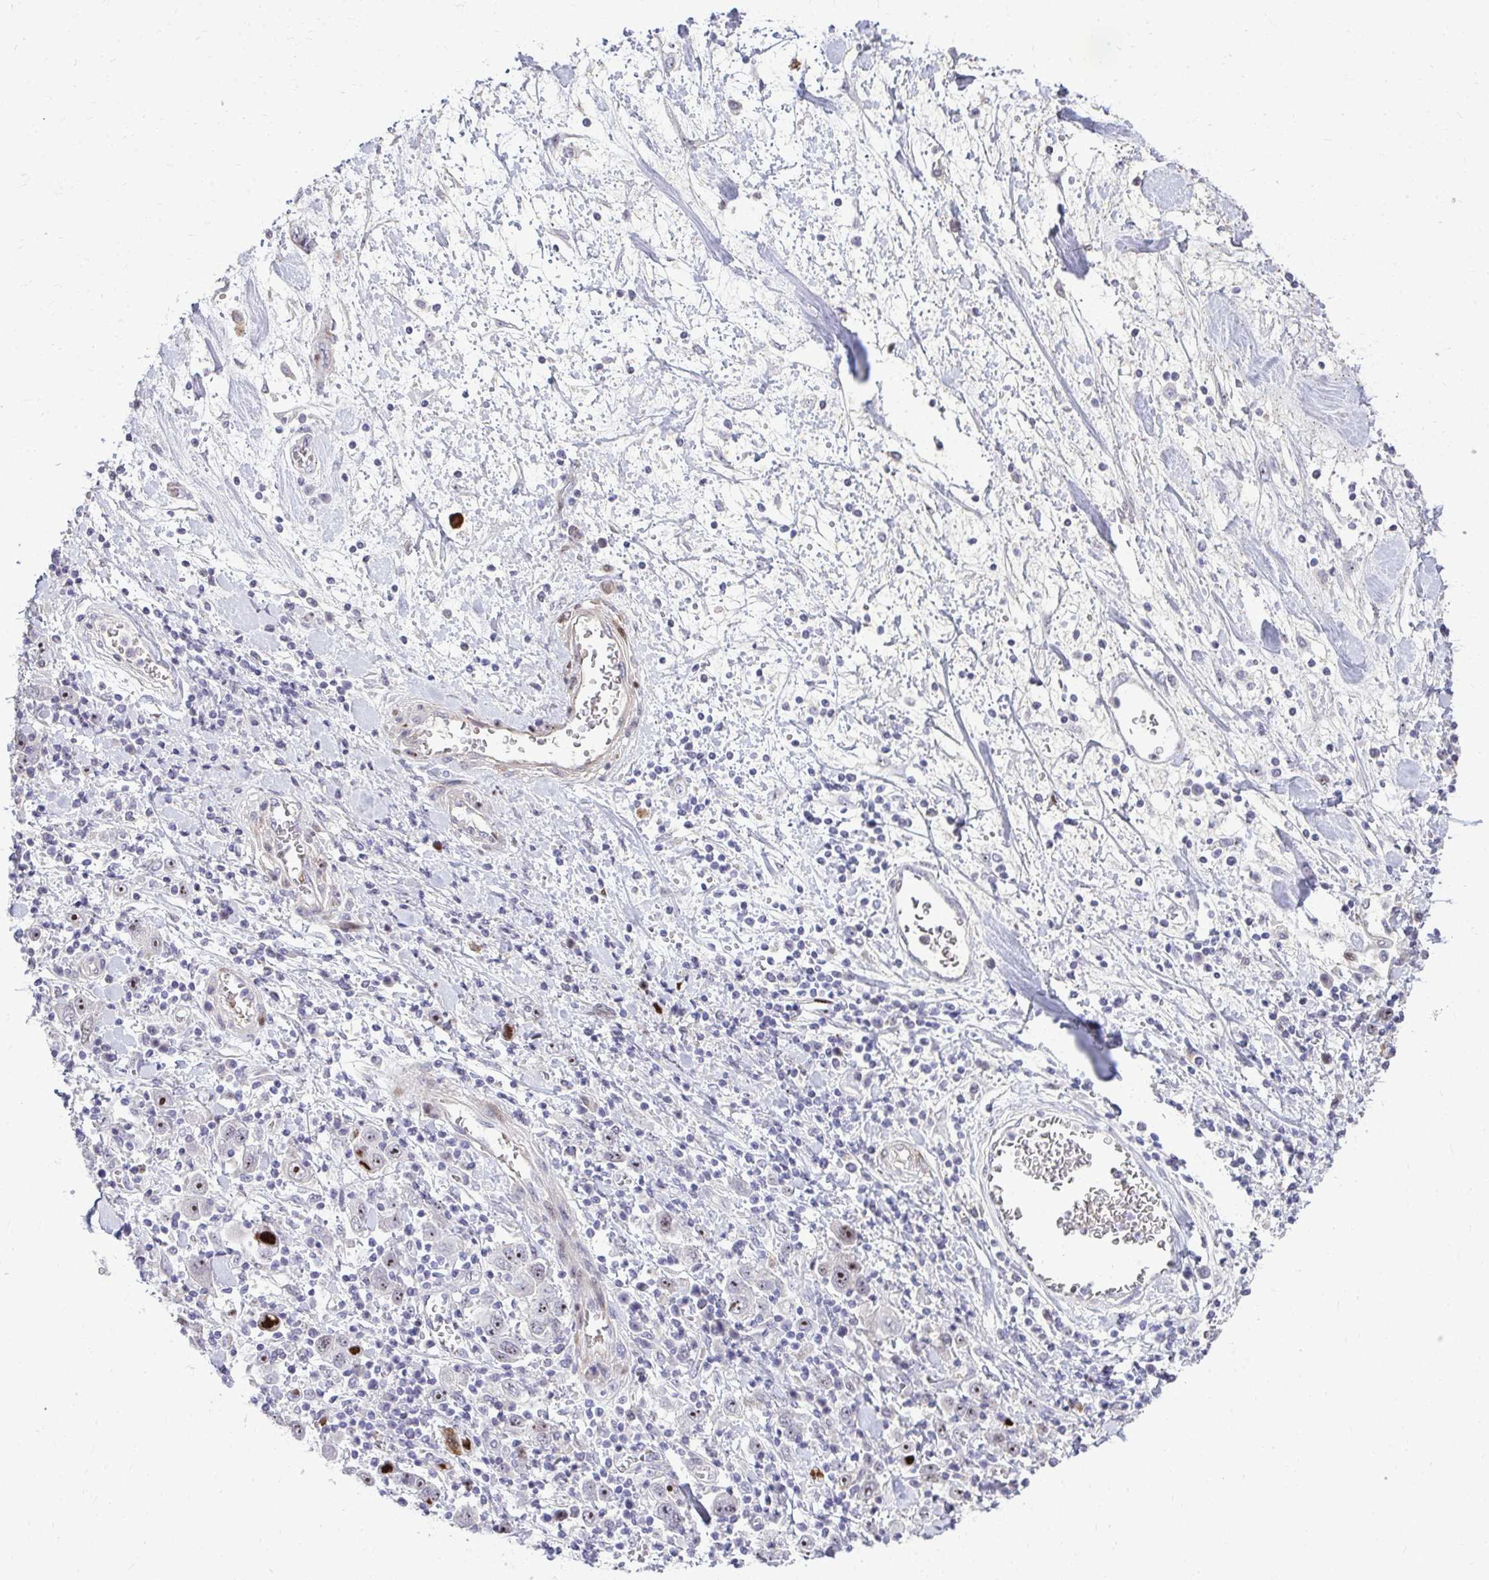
{"staining": {"intensity": "moderate", "quantity": ">75%", "location": "nuclear"}, "tissue": "stomach cancer", "cell_type": "Tumor cells", "image_type": "cancer", "snomed": [{"axis": "morphology", "description": "Normal tissue, NOS"}, {"axis": "morphology", "description": "Adenocarcinoma, NOS"}, {"axis": "topography", "description": "Stomach, upper"}, {"axis": "topography", "description": "Stomach"}], "caption": "Protein staining of stomach cancer (adenocarcinoma) tissue exhibits moderate nuclear expression in about >75% of tumor cells. (brown staining indicates protein expression, while blue staining denotes nuclei).", "gene": "DLX4", "patient": {"sex": "male", "age": 59}}